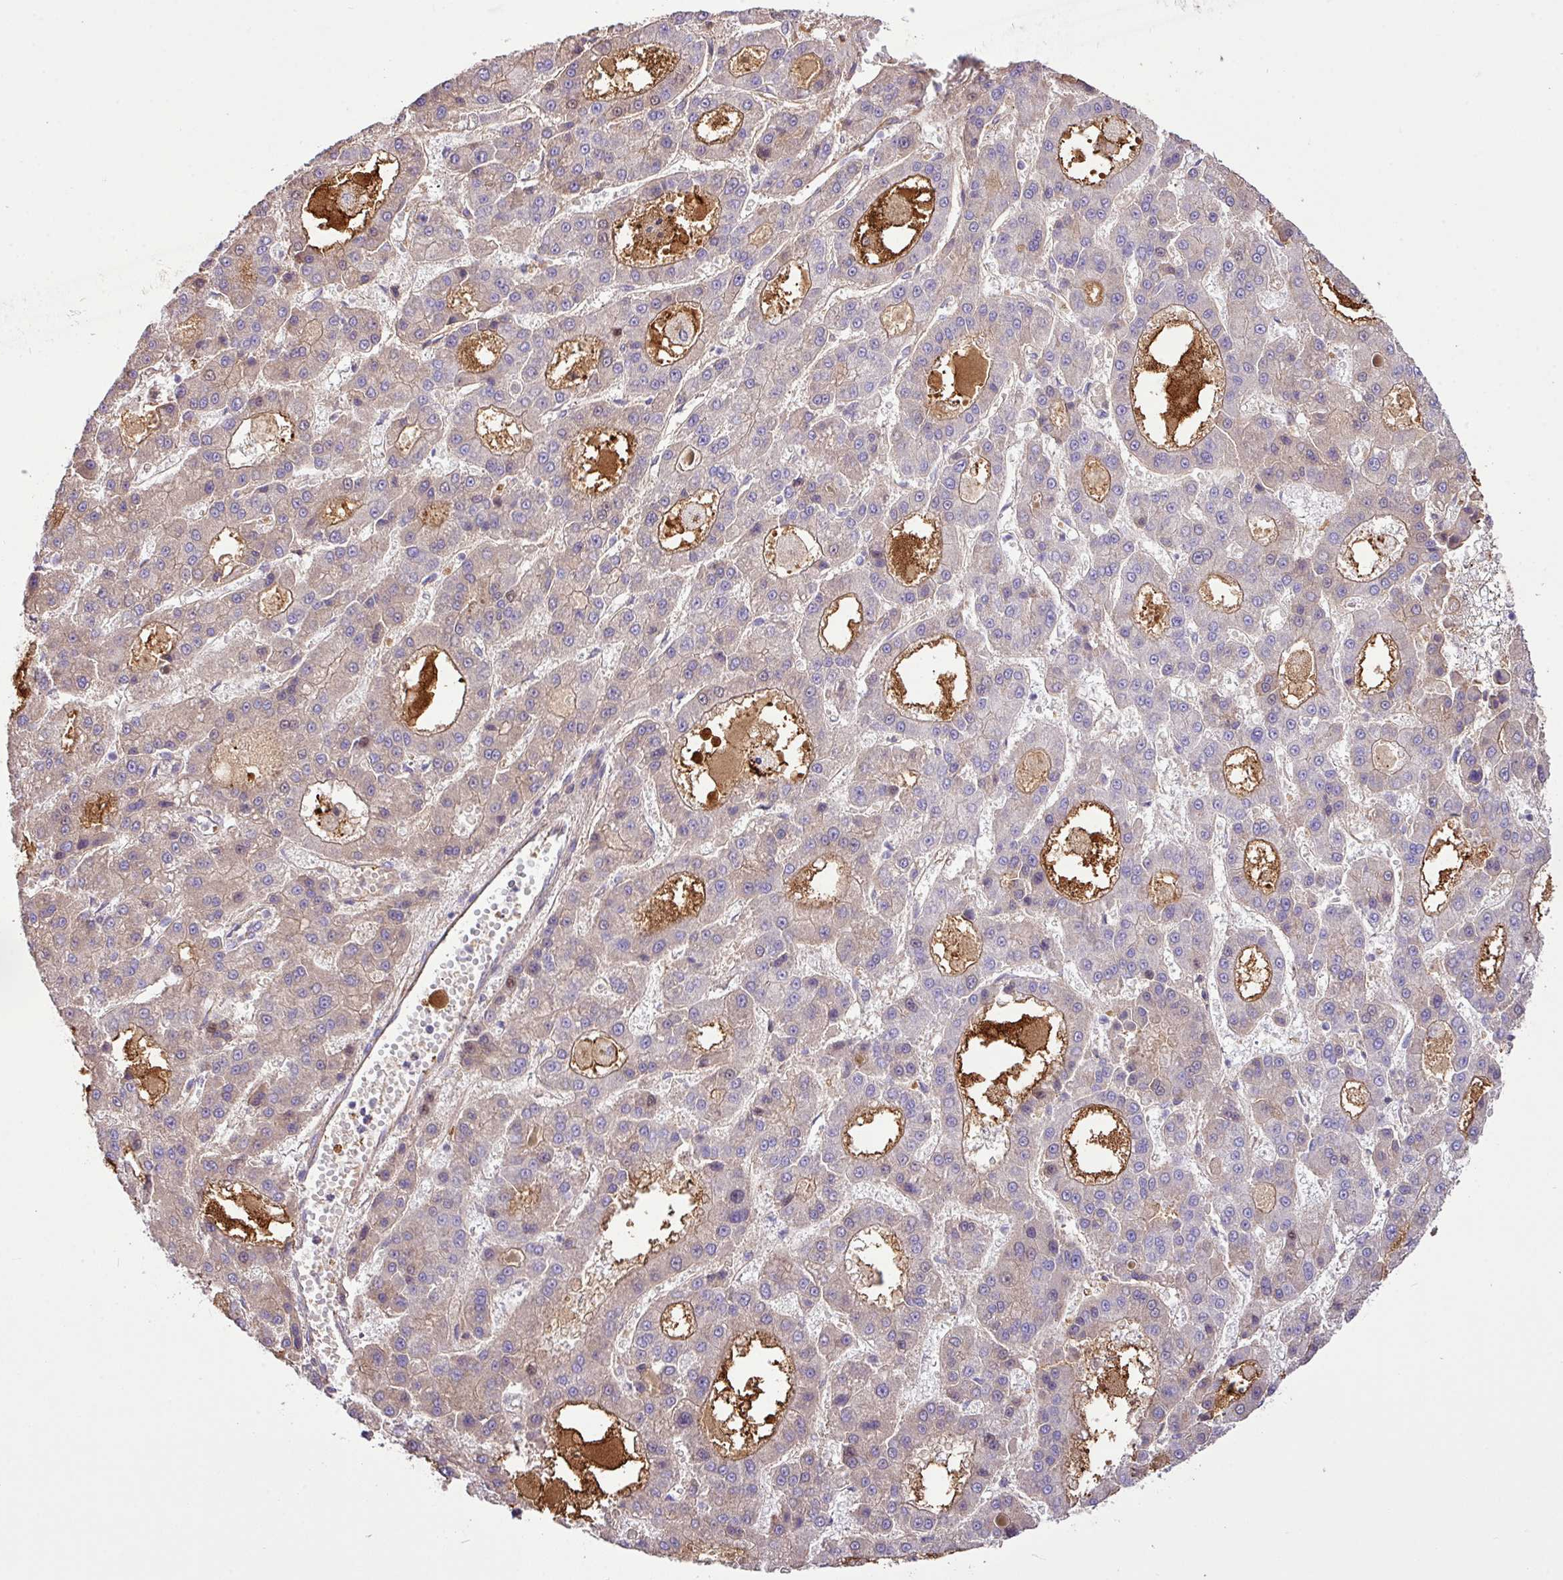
{"staining": {"intensity": "weak", "quantity": "<25%", "location": "cytoplasmic/membranous"}, "tissue": "liver cancer", "cell_type": "Tumor cells", "image_type": "cancer", "snomed": [{"axis": "morphology", "description": "Carcinoma, Hepatocellular, NOS"}, {"axis": "topography", "description": "Liver"}], "caption": "Tumor cells are negative for brown protein staining in liver hepatocellular carcinoma. (DAB (3,3'-diaminobenzidine) immunohistochemistry (IHC) visualized using brightfield microscopy, high magnification).", "gene": "CTXN2", "patient": {"sex": "male", "age": 70}}